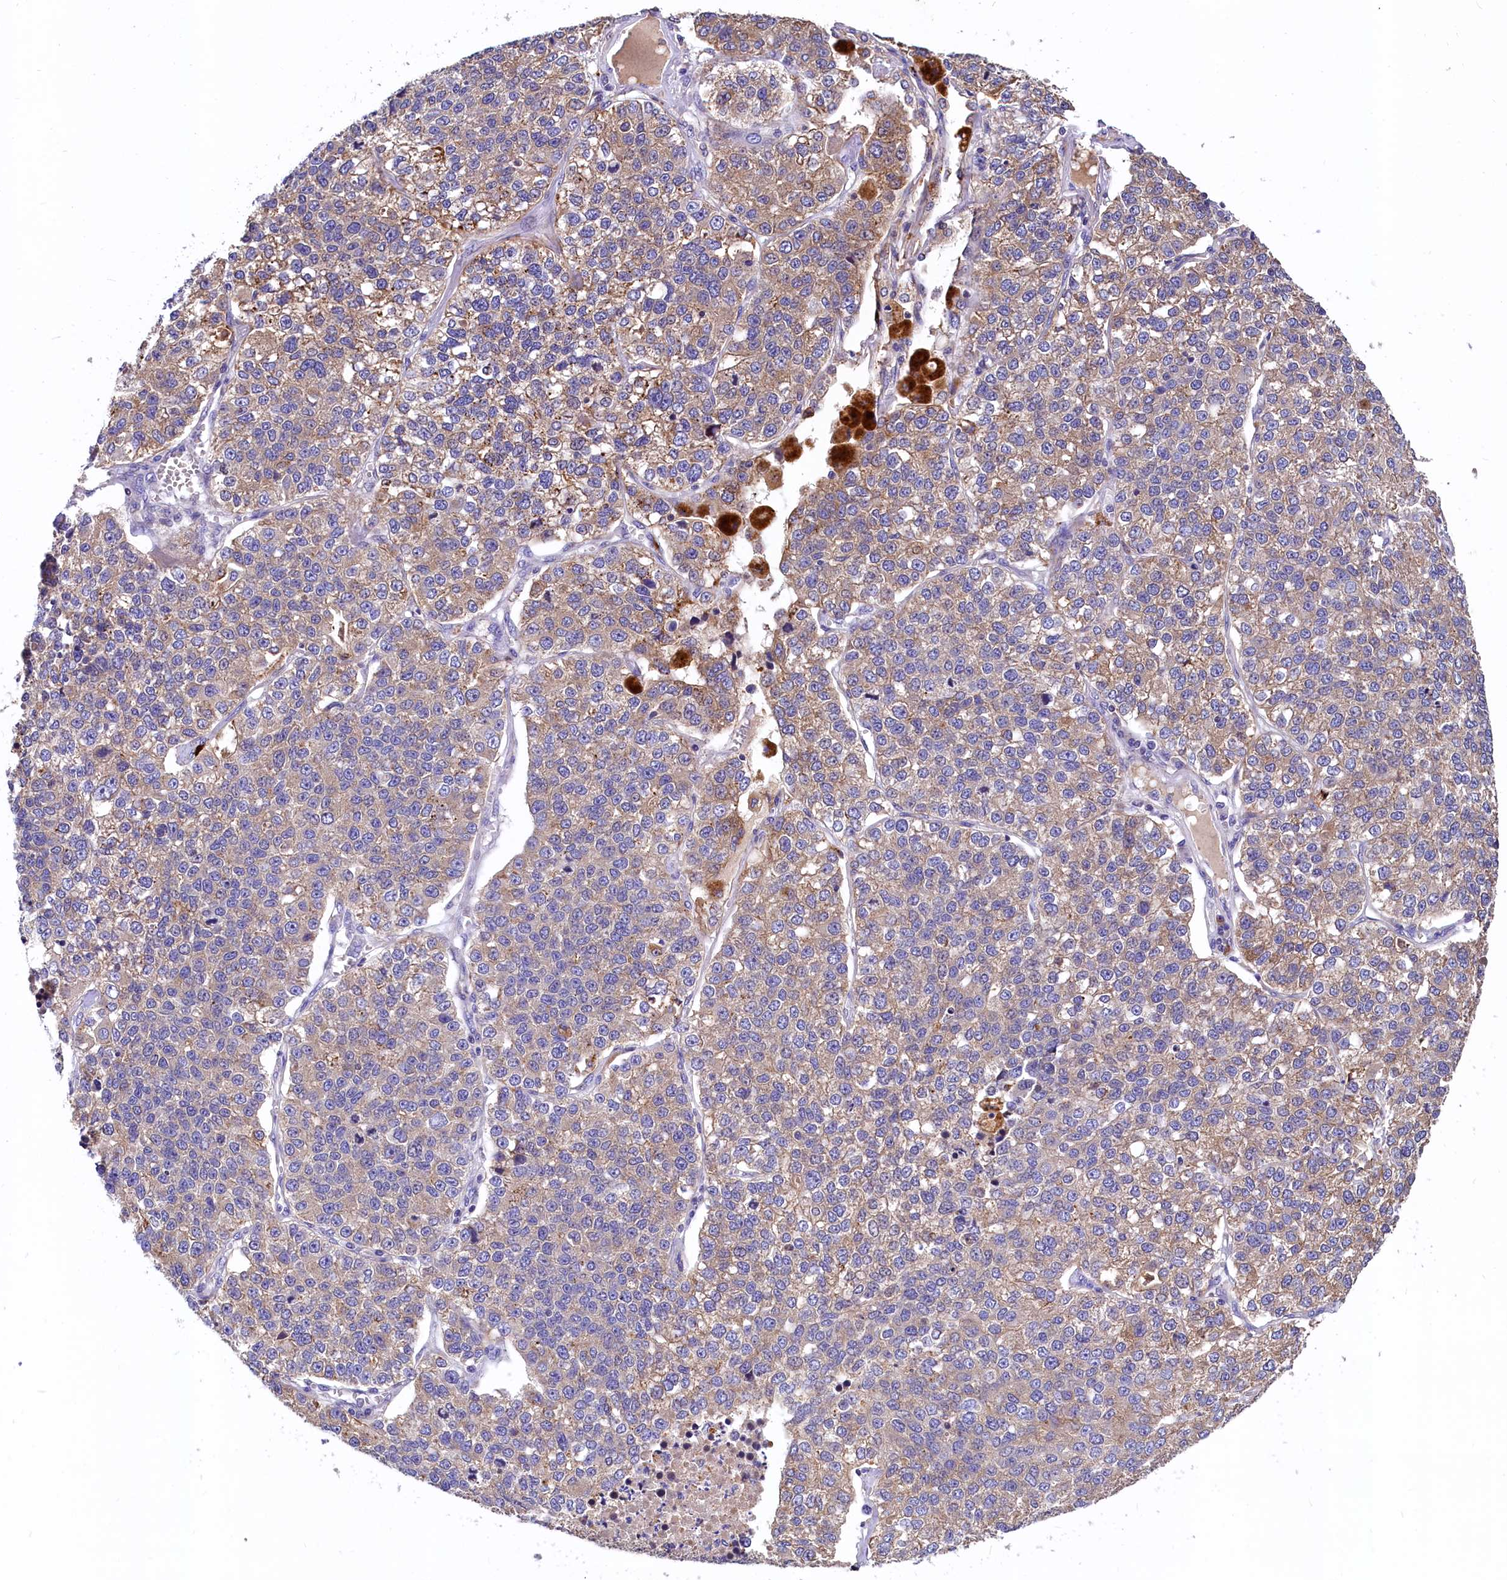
{"staining": {"intensity": "weak", "quantity": "25%-75%", "location": "cytoplasmic/membranous"}, "tissue": "lung cancer", "cell_type": "Tumor cells", "image_type": "cancer", "snomed": [{"axis": "morphology", "description": "Adenocarcinoma, NOS"}, {"axis": "topography", "description": "Lung"}], "caption": "Immunohistochemistry (IHC) micrograph of human lung cancer stained for a protein (brown), which shows low levels of weak cytoplasmic/membranous expression in about 25%-75% of tumor cells.", "gene": "EPS8L2", "patient": {"sex": "male", "age": 49}}